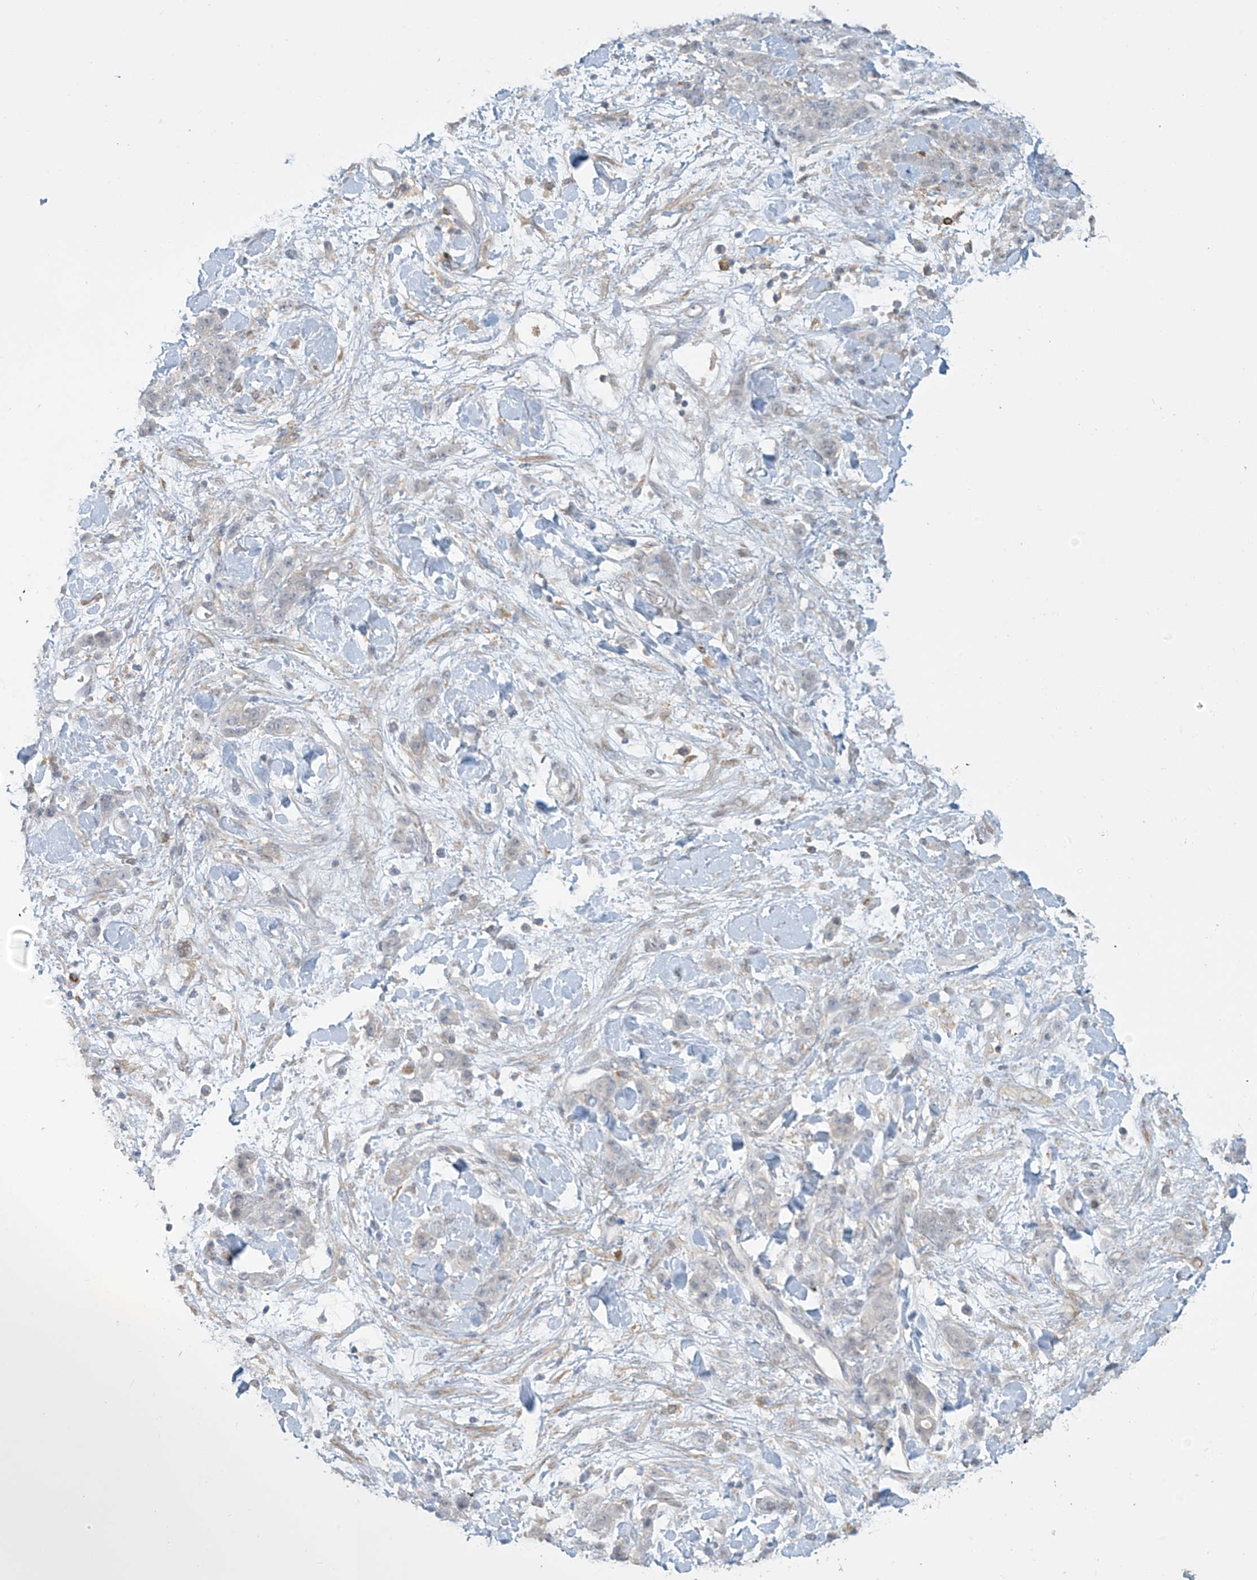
{"staining": {"intensity": "negative", "quantity": "none", "location": "none"}, "tissue": "stomach cancer", "cell_type": "Tumor cells", "image_type": "cancer", "snomed": [{"axis": "morphology", "description": "Normal tissue, NOS"}, {"axis": "morphology", "description": "Adenocarcinoma, NOS"}, {"axis": "topography", "description": "Stomach"}], "caption": "Immunohistochemistry (IHC) of human stomach cancer reveals no positivity in tumor cells.", "gene": "TAGAP", "patient": {"sex": "male", "age": 82}}